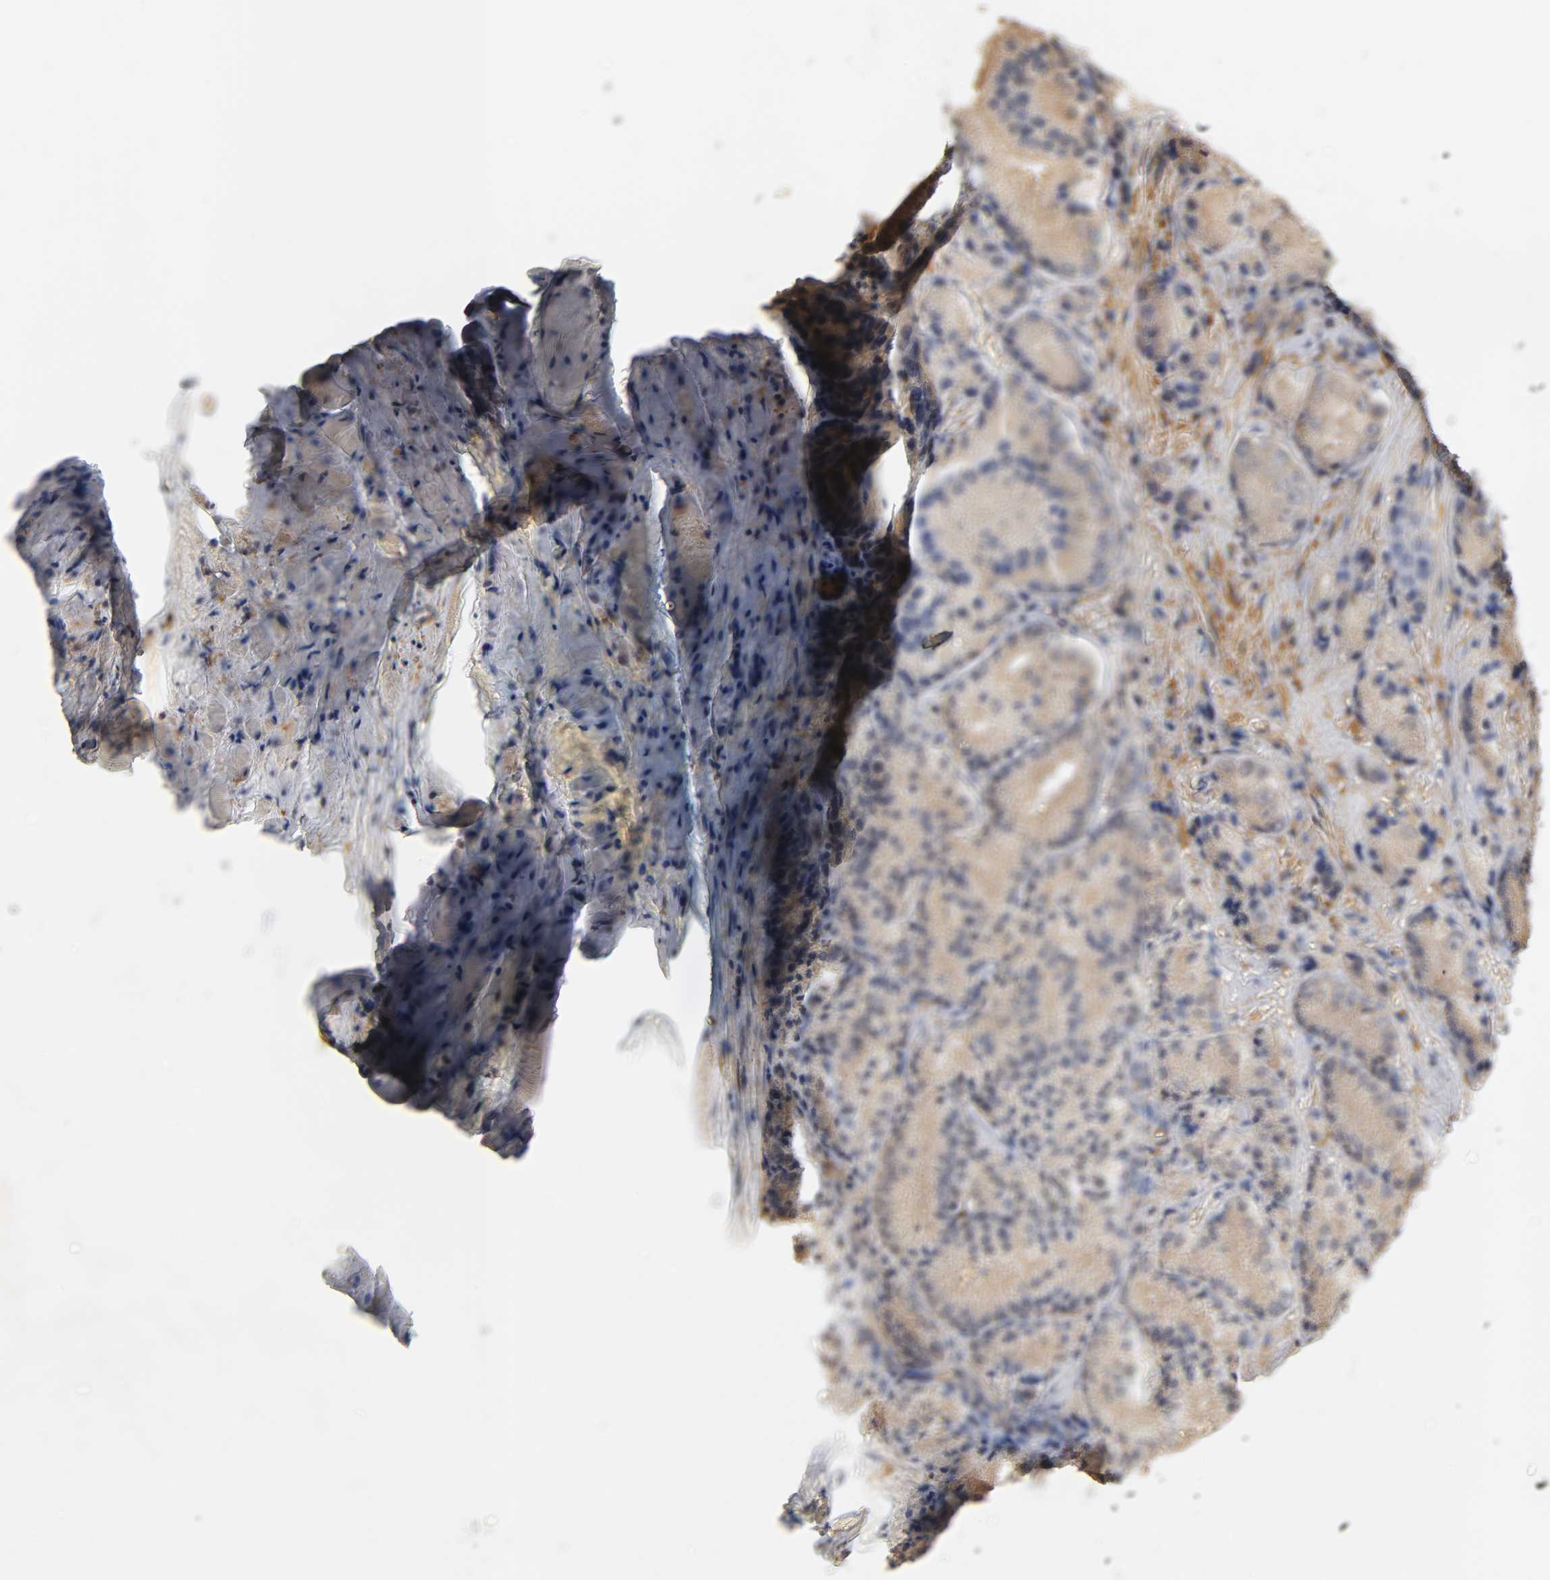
{"staining": {"intensity": "weak", "quantity": ">75%", "location": "cytoplasmic/membranous"}, "tissue": "prostate cancer", "cell_type": "Tumor cells", "image_type": "cancer", "snomed": [{"axis": "morphology", "description": "Adenocarcinoma, Low grade"}, {"axis": "topography", "description": "Prostate"}], "caption": "Low-grade adenocarcinoma (prostate) stained with a protein marker shows weak staining in tumor cells.", "gene": "PDE5A", "patient": {"sex": "male", "age": 64}}